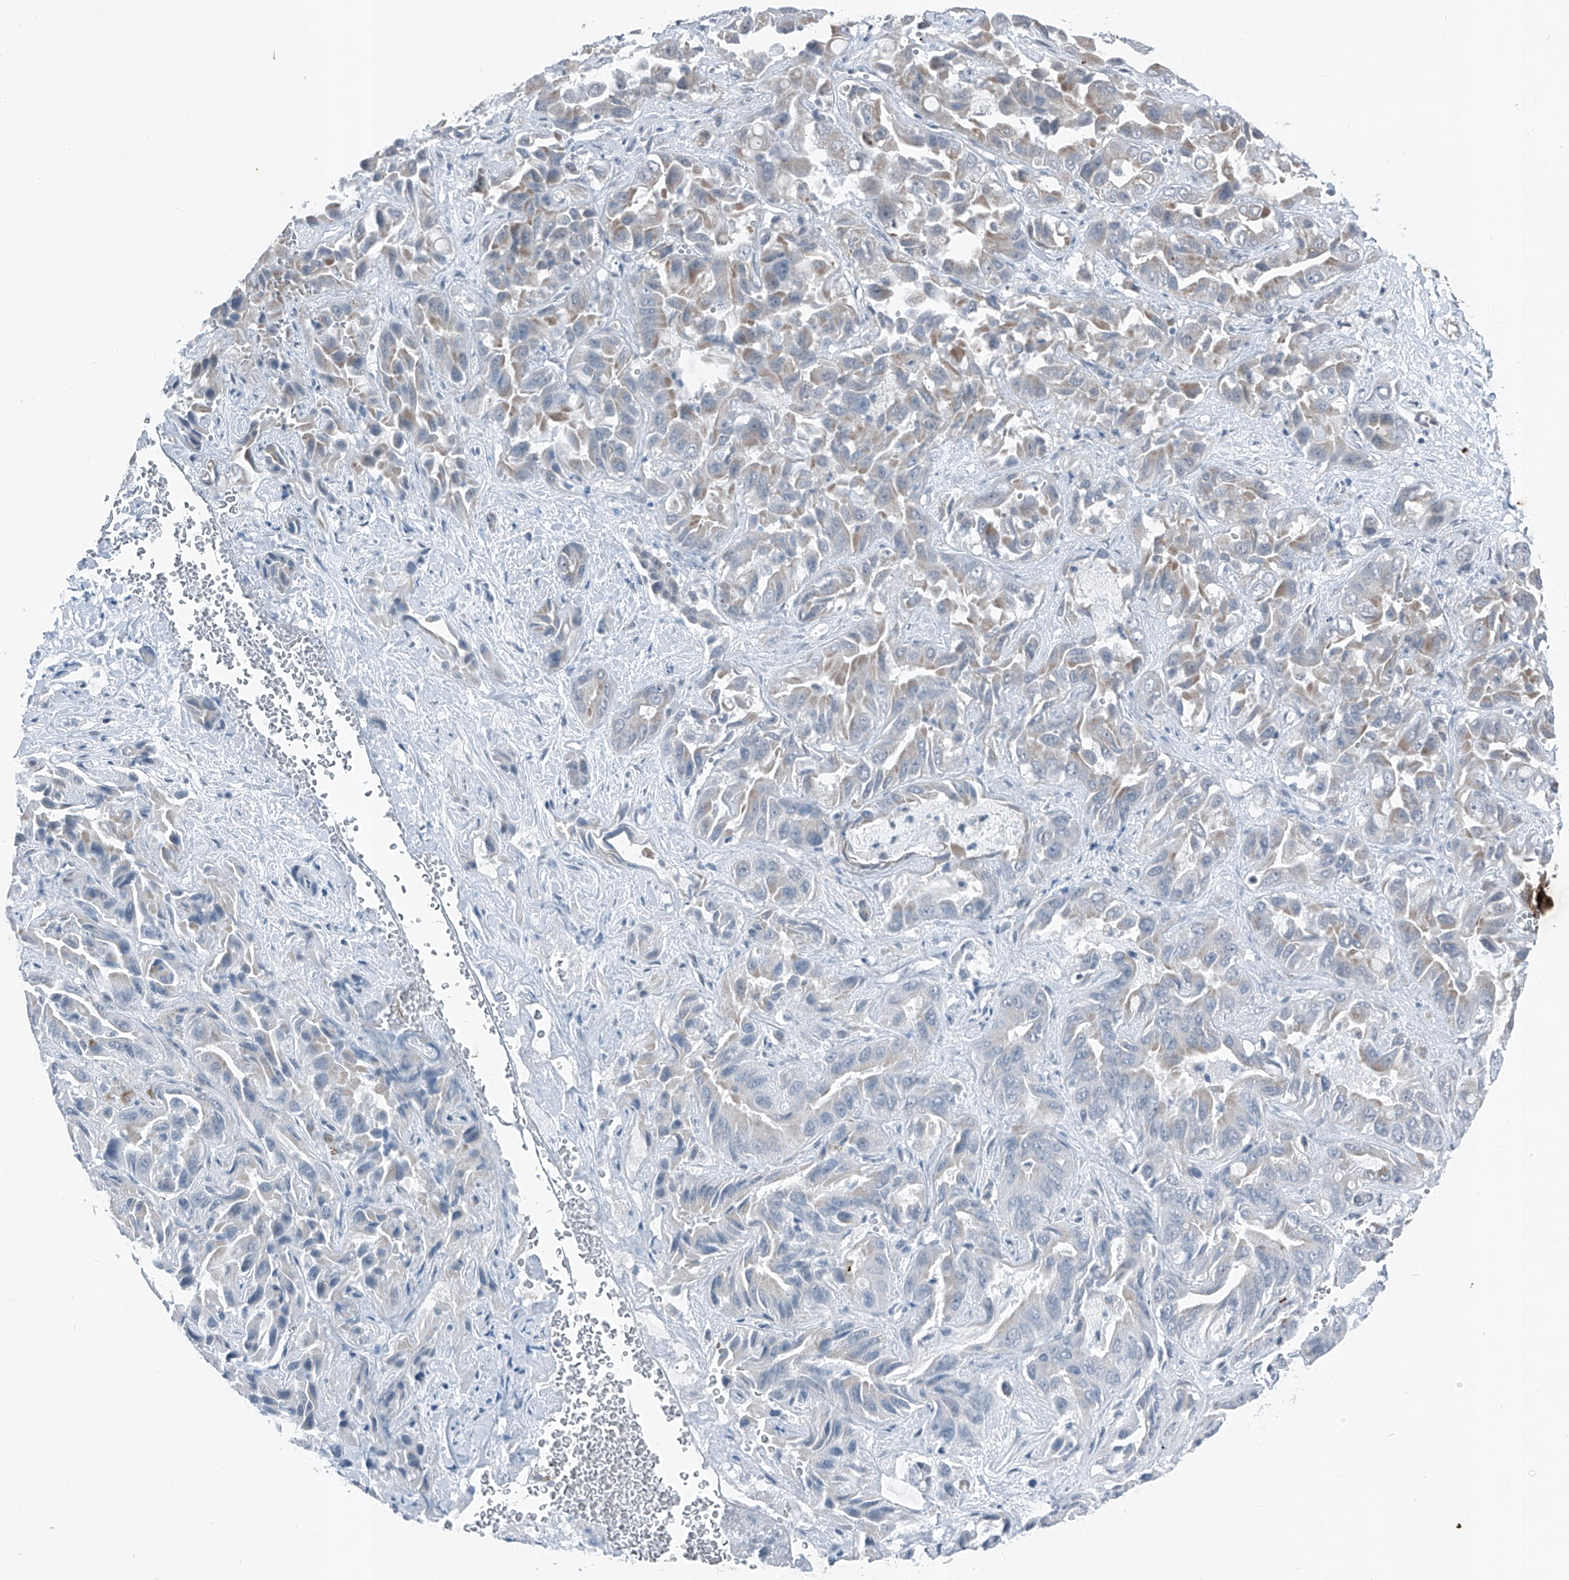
{"staining": {"intensity": "weak", "quantity": "<25%", "location": "cytoplasmic/membranous"}, "tissue": "liver cancer", "cell_type": "Tumor cells", "image_type": "cancer", "snomed": [{"axis": "morphology", "description": "Cholangiocarcinoma"}, {"axis": "topography", "description": "Liver"}], "caption": "This is an IHC histopathology image of liver cancer (cholangiocarcinoma). There is no expression in tumor cells.", "gene": "DYRK1B", "patient": {"sex": "female", "age": 52}}